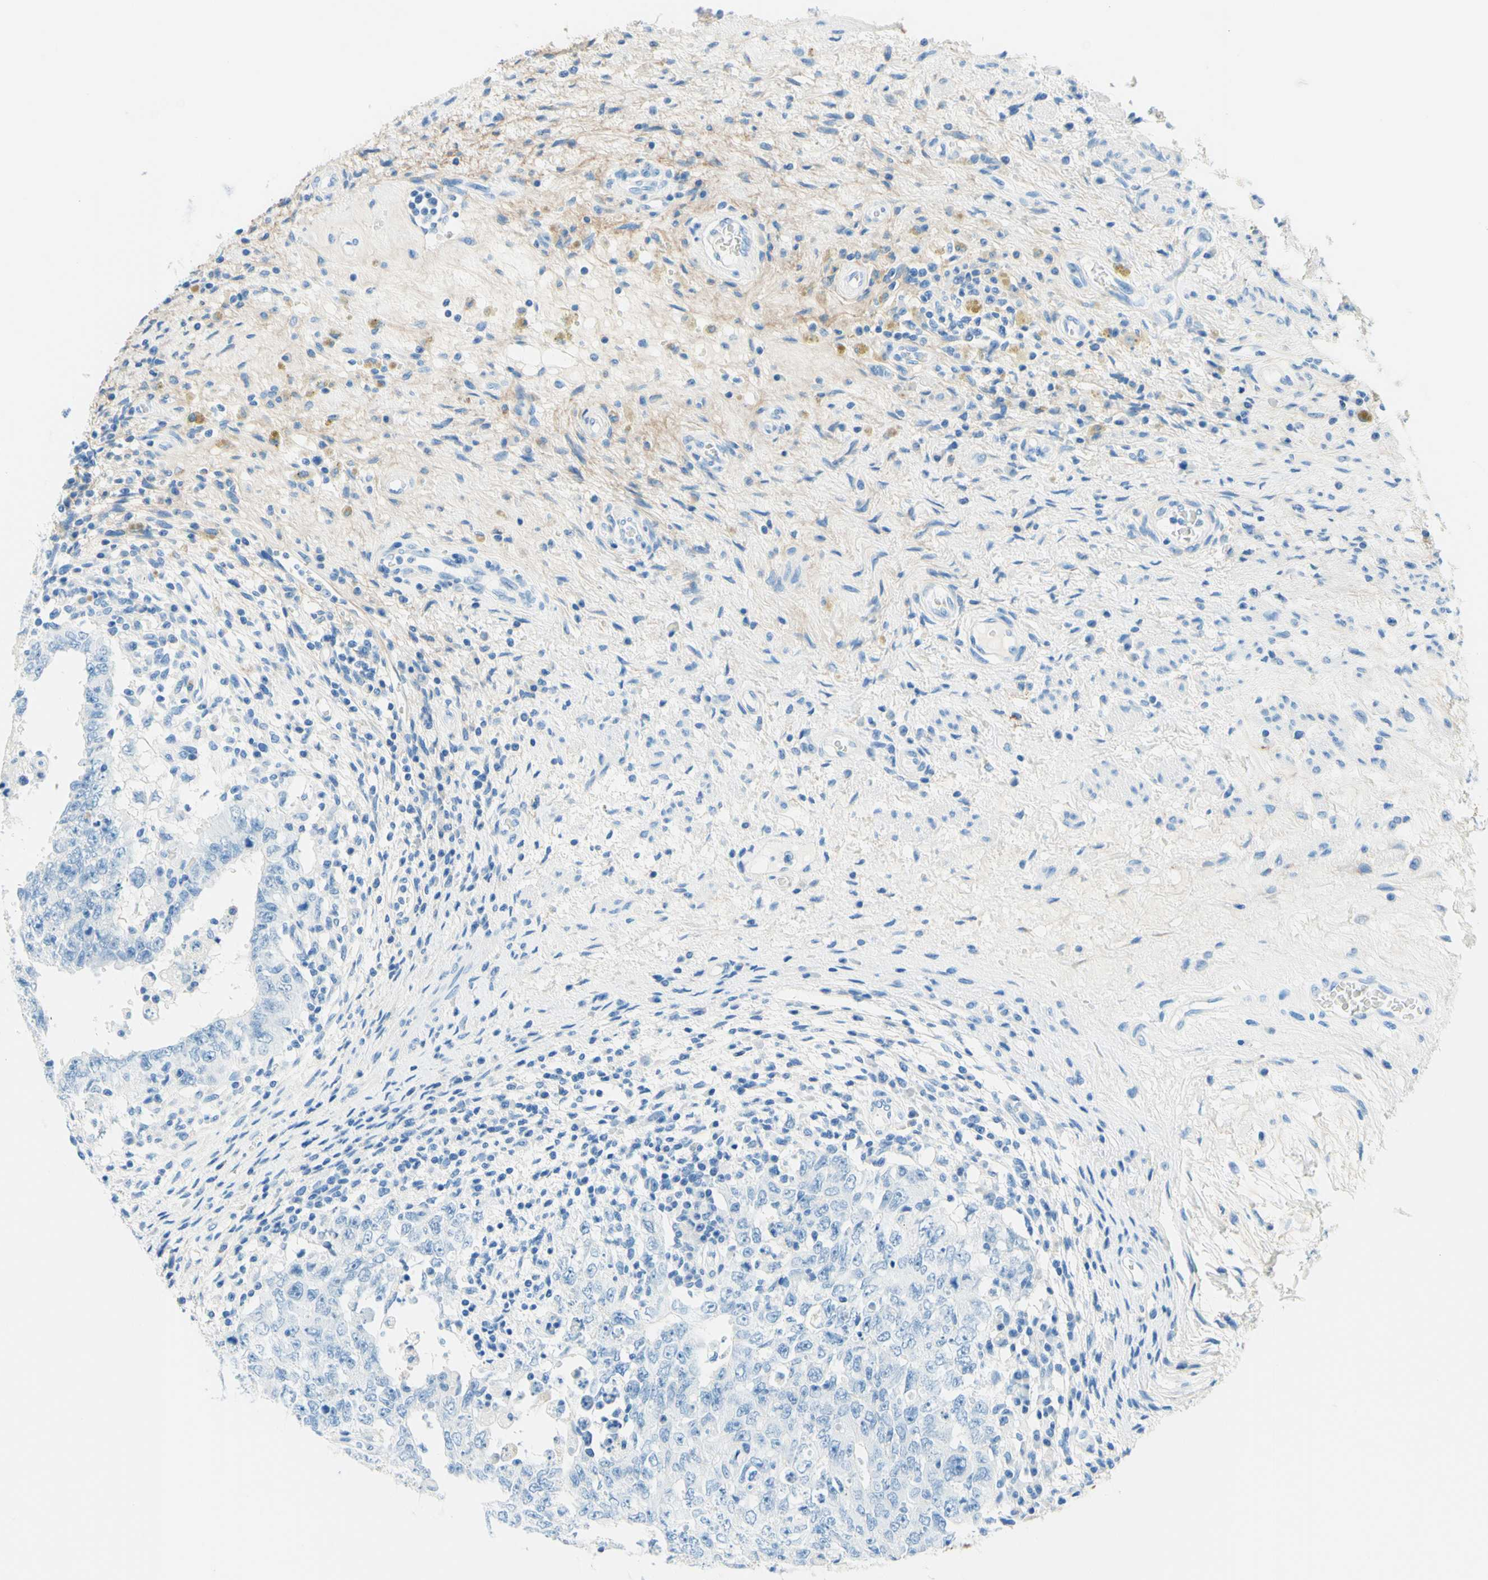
{"staining": {"intensity": "negative", "quantity": "none", "location": "none"}, "tissue": "testis cancer", "cell_type": "Tumor cells", "image_type": "cancer", "snomed": [{"axis": "morphology", "description": "Carcinoma, Embryonal, NOS"}, {"axis": "topography", "description": "Testis"}], "caption": "Protein analysis of testis cancer (embryonal carcinoma) shows no significant positivity in tumor cells. (DAB (3,3'-diaminobenzidine) immunohistochemistry (IHC), high magnification).", "gene": "MFAP5", "patient": {"sex": "male", "age": 26}}